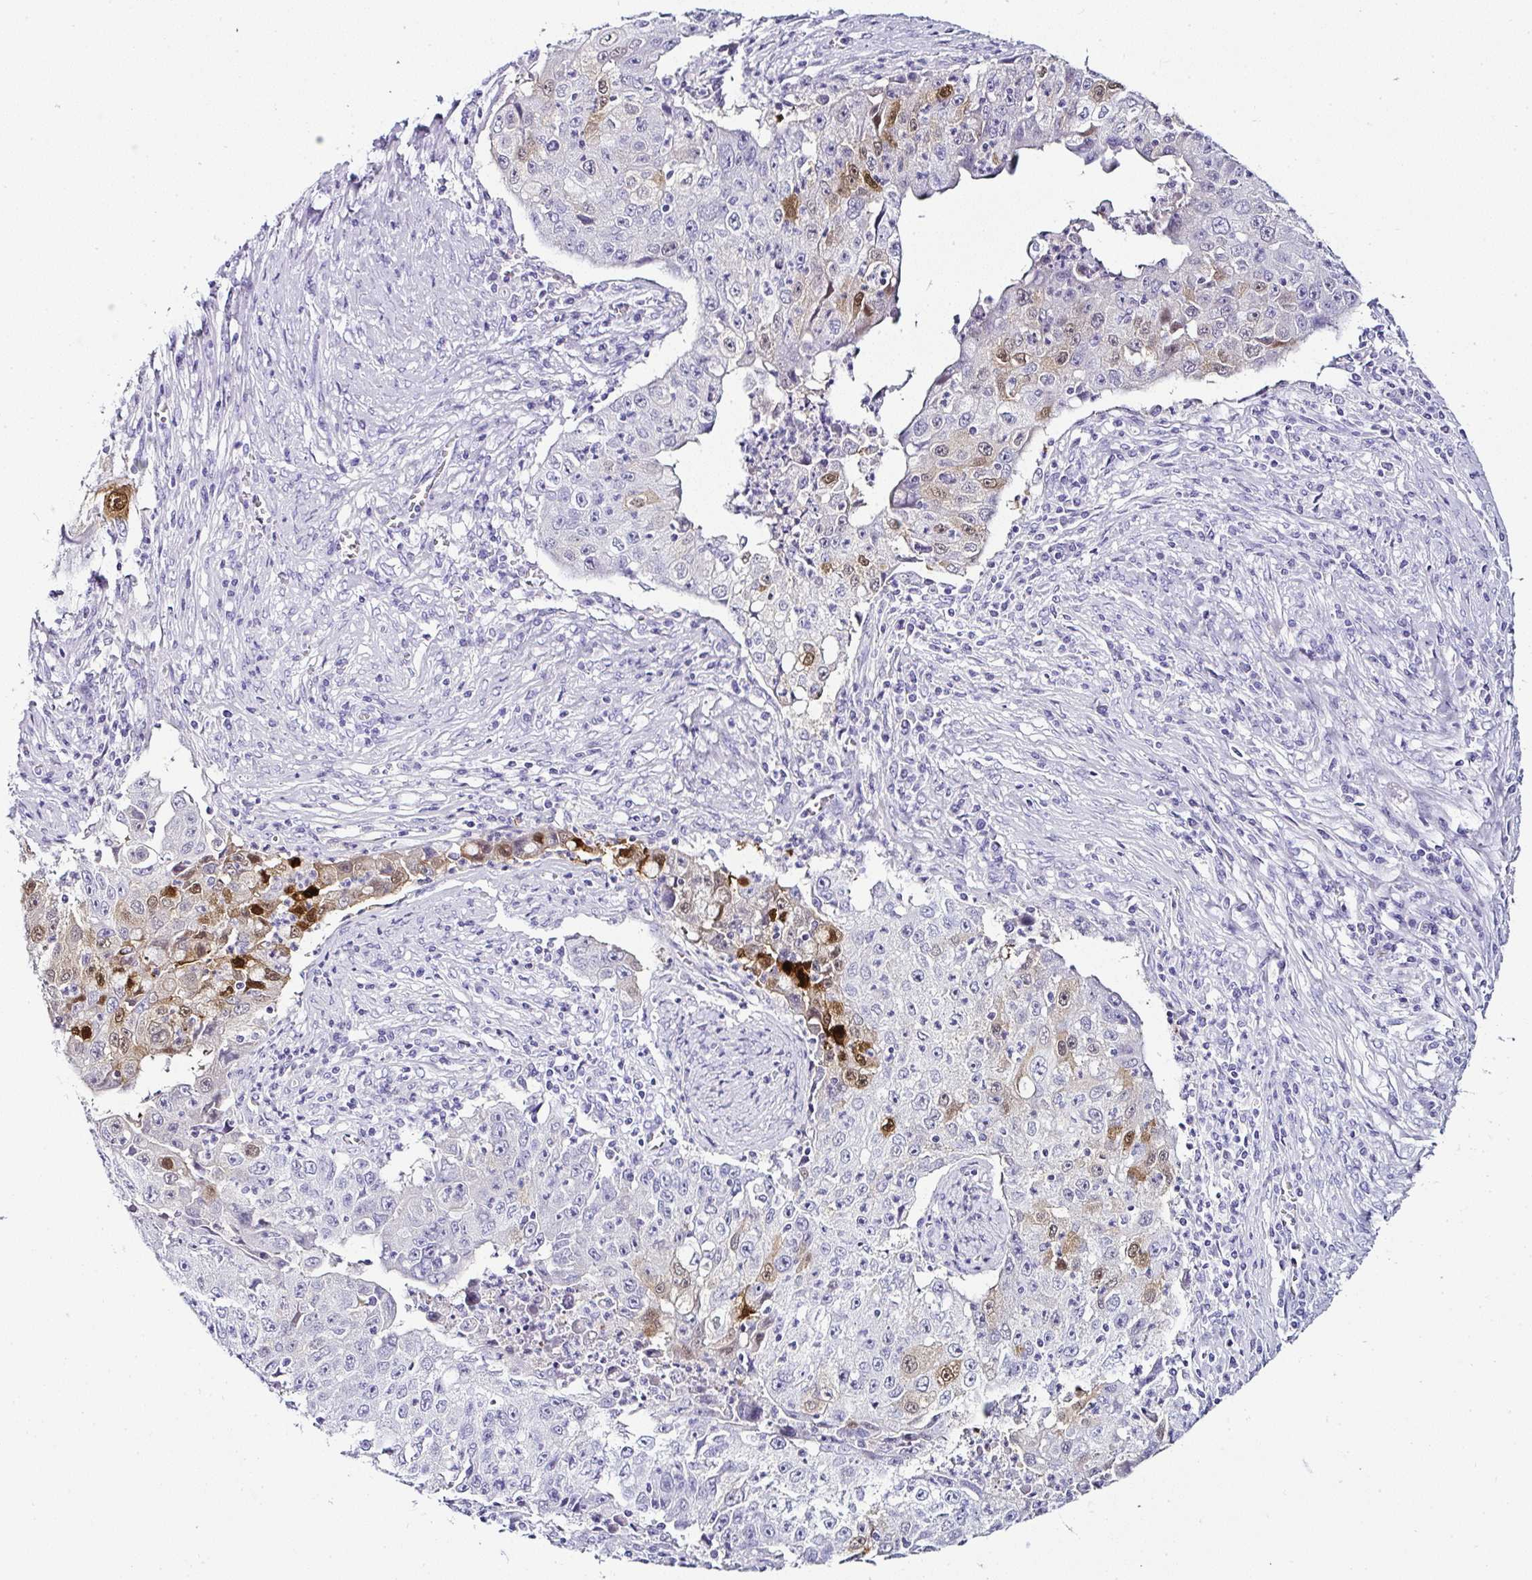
{"staining": {"intensity": "strong", "quantity": "<25%", "location": "cytoplasmic/membranous,nuclear"}, "tissue": "lung cancer", "cell_type": "Tumor cells", "image_type": "cancer", "snomed": [{"axis": "morphology", "description": "Squamous cell carcinoma, NOS"}, {"axis": "topography", "description": "Lung"}], "caption": "Human squamous cell carcinoma (lung) stained with a protein marker demonstrates strong staining in tumor cells.", "gene": "SERPINB3", "patient": {"sex": "male", "age": 64}}